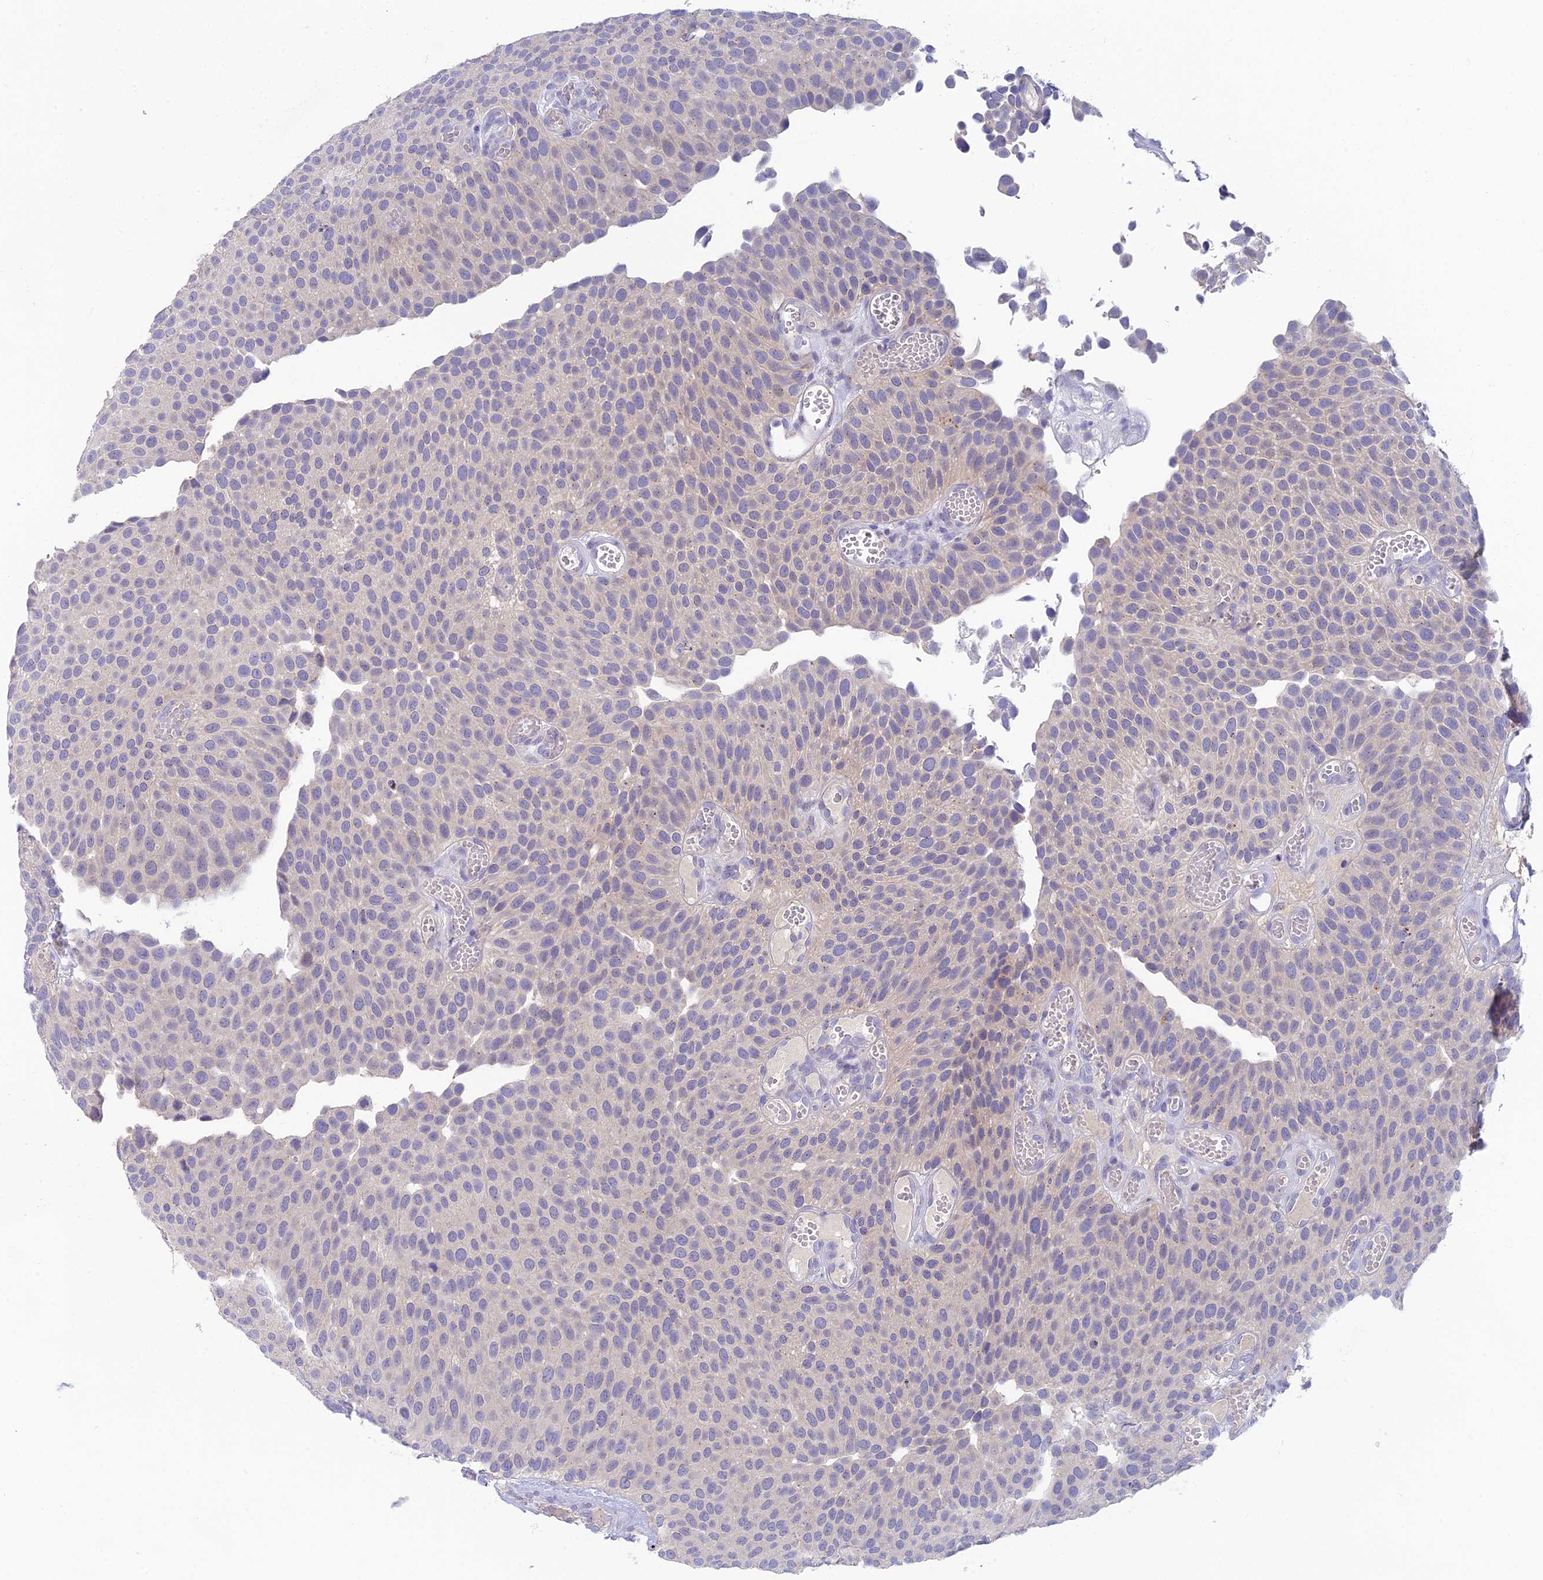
{"staining": {"intensity": "moderate", "quantity": "<25%", "location": "nuclear"}, "tissue": "urothelial cancer", "cell_type": "Tumor cells", "image_type": "cancer", "snomed": [{"axis": "morphology", "description": "Urothelial carcinoma, Low grade"}, {"axis": "topography", "description": "Urinary bladder"}], "caption": "Immunohistochemistry (DAB (3,3'-diaminobenzidine)) staining of urothelial cancer reveals moderate nuclear protein positivity in about <25% of tumor cells. The staining was performed using DAB to visualize the protein expression in brown, while the nuclei were stained in blue with hematoxylin (Magnification: 20x).", "gene": "XPO7", "patient": {"sex": "male", "age": 89}}